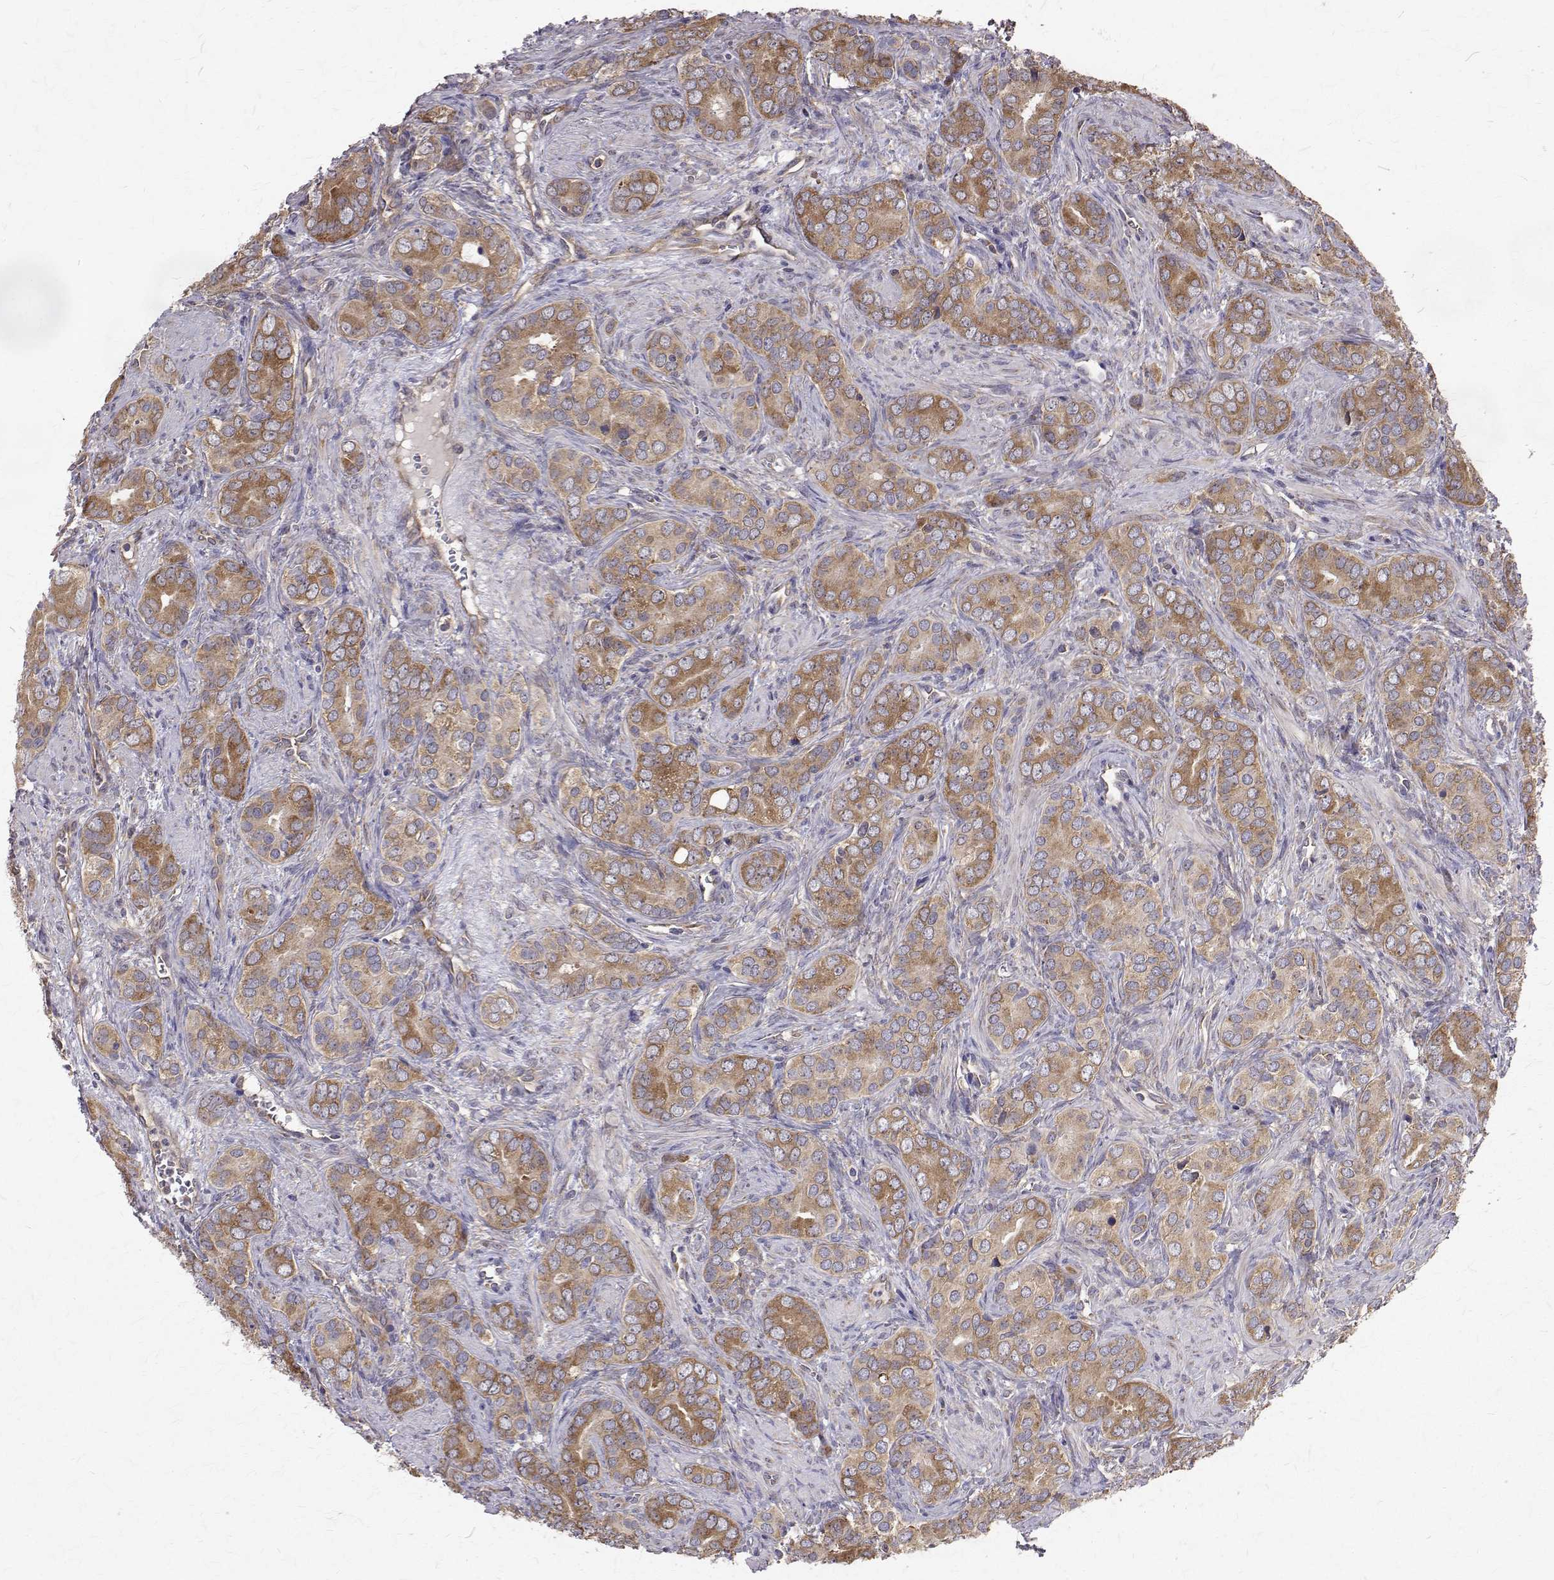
{"staining": {"intensity": "moderate", "quantity": ">75%", "location": "cytoplasmic/membranous"}, "tissue": "prostate cancer", "cell_type": "Tumor cells", "image_type": "cancer", "snomed": [{"axis": "morphology", "description": "Adenocarcinoma, High grade"}, {"axis": "topography", "description": "Prostate"}], "caption": "Immunohistochemical staining of adenocarcinoma (high-grade) (prostate) exhibits medium levels of moderate cytoplasmic/membranous positivity in about >75% of tumor cells.", "gene": "FARSB", "patient": {"sex": "male", "age": 84}}